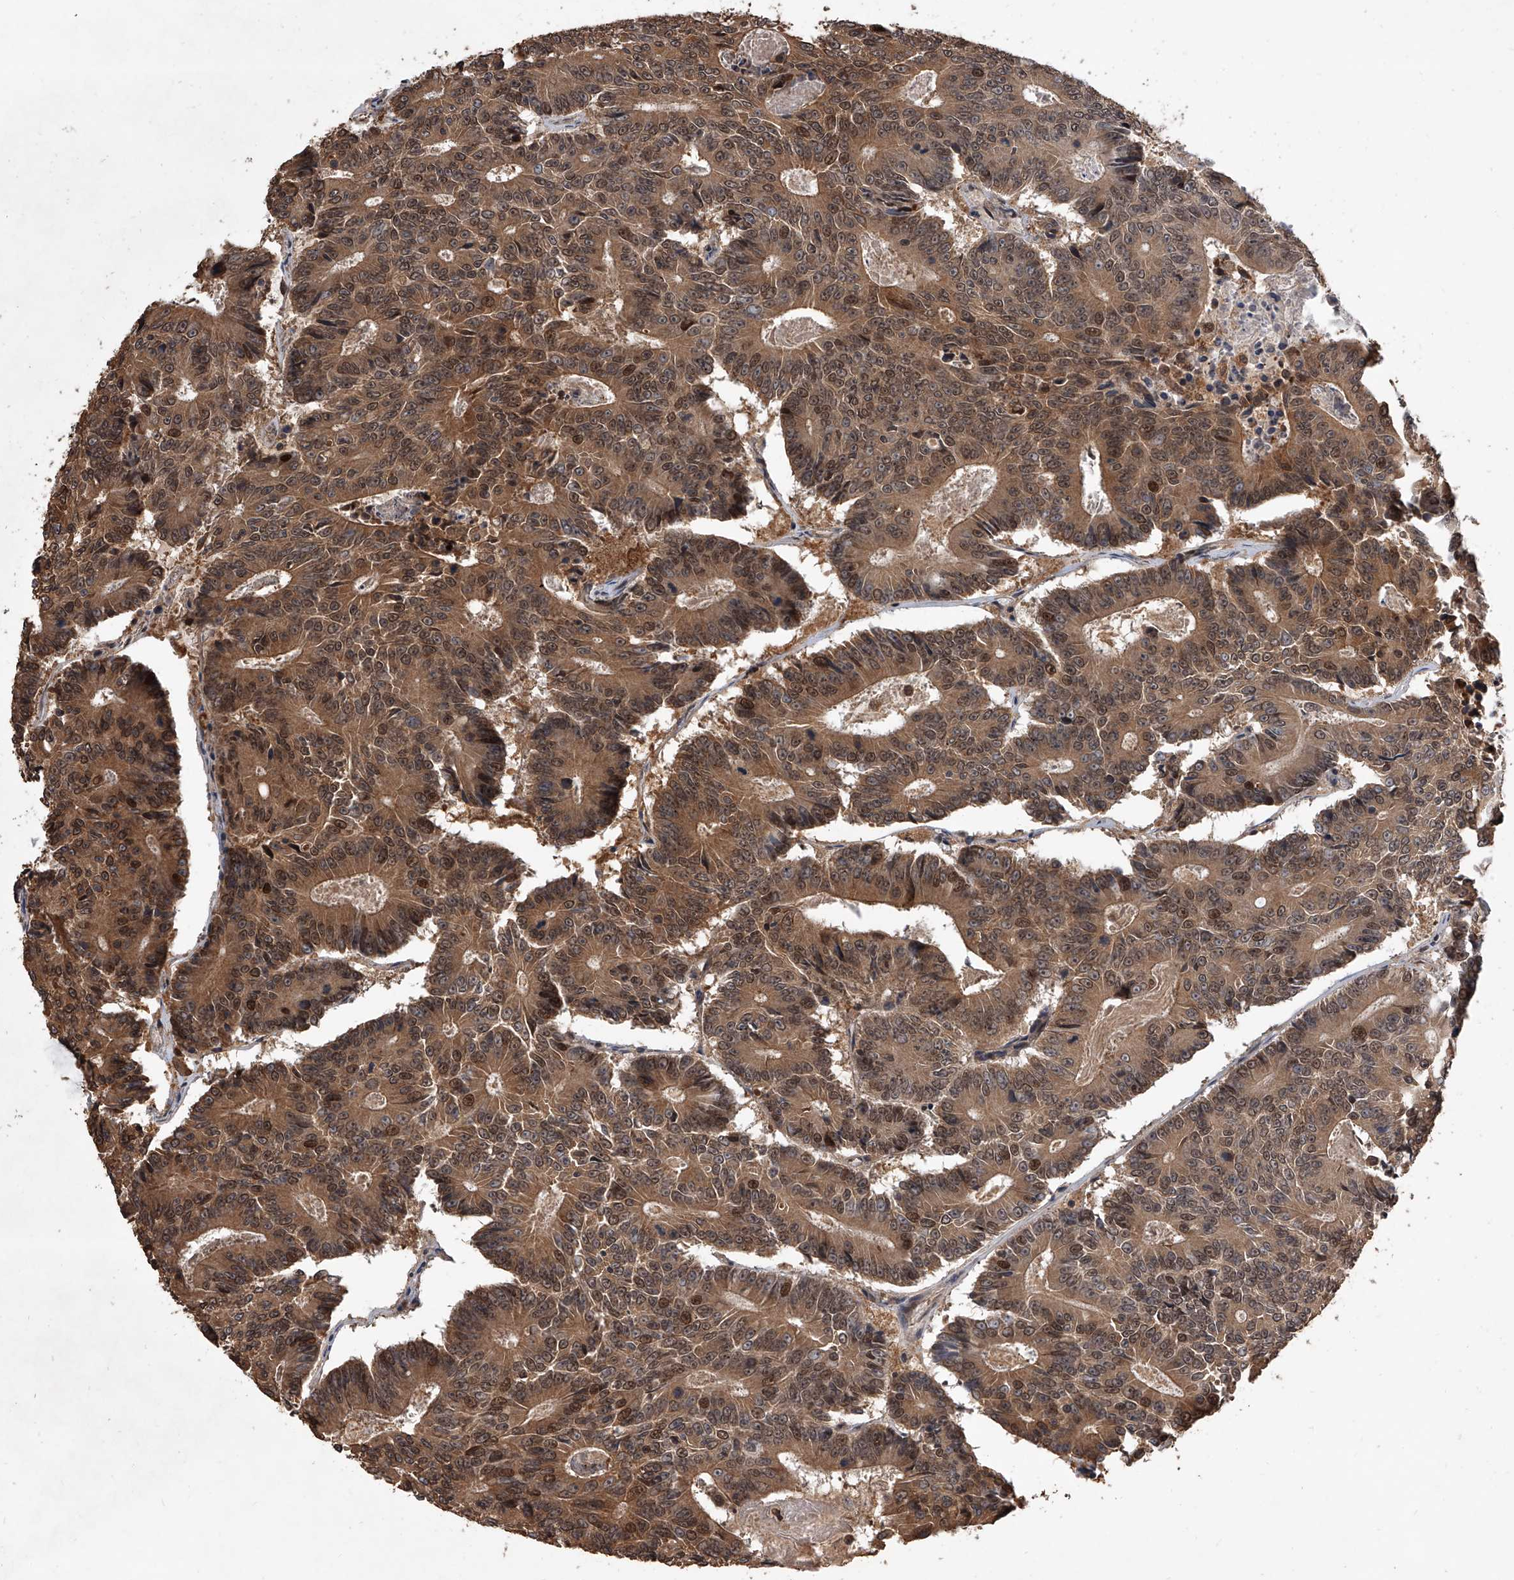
{"staining": {"intensity": "moderate", "quantity": ">75%", "location": "cytoplasmic/membranous,nuclear"}, "tissue": "colorectal cancer", "cell_type": "Tumor cells", "image_type": "cancer", "snomed": [{"axis": "morphology", "description": "Adenocarcinoma, NOS"}, {"axis": "topography", "description": "Colon"}], "caption": "IHC (DAB) staining of adenocarcinoma (colorectal) shows moderate cytoplasmic/membranous and nuclear protein staining in approximately >75% of tumor cells.", "gene": "BHLHE23", "patient": {"sex": "male", "age": 83}}